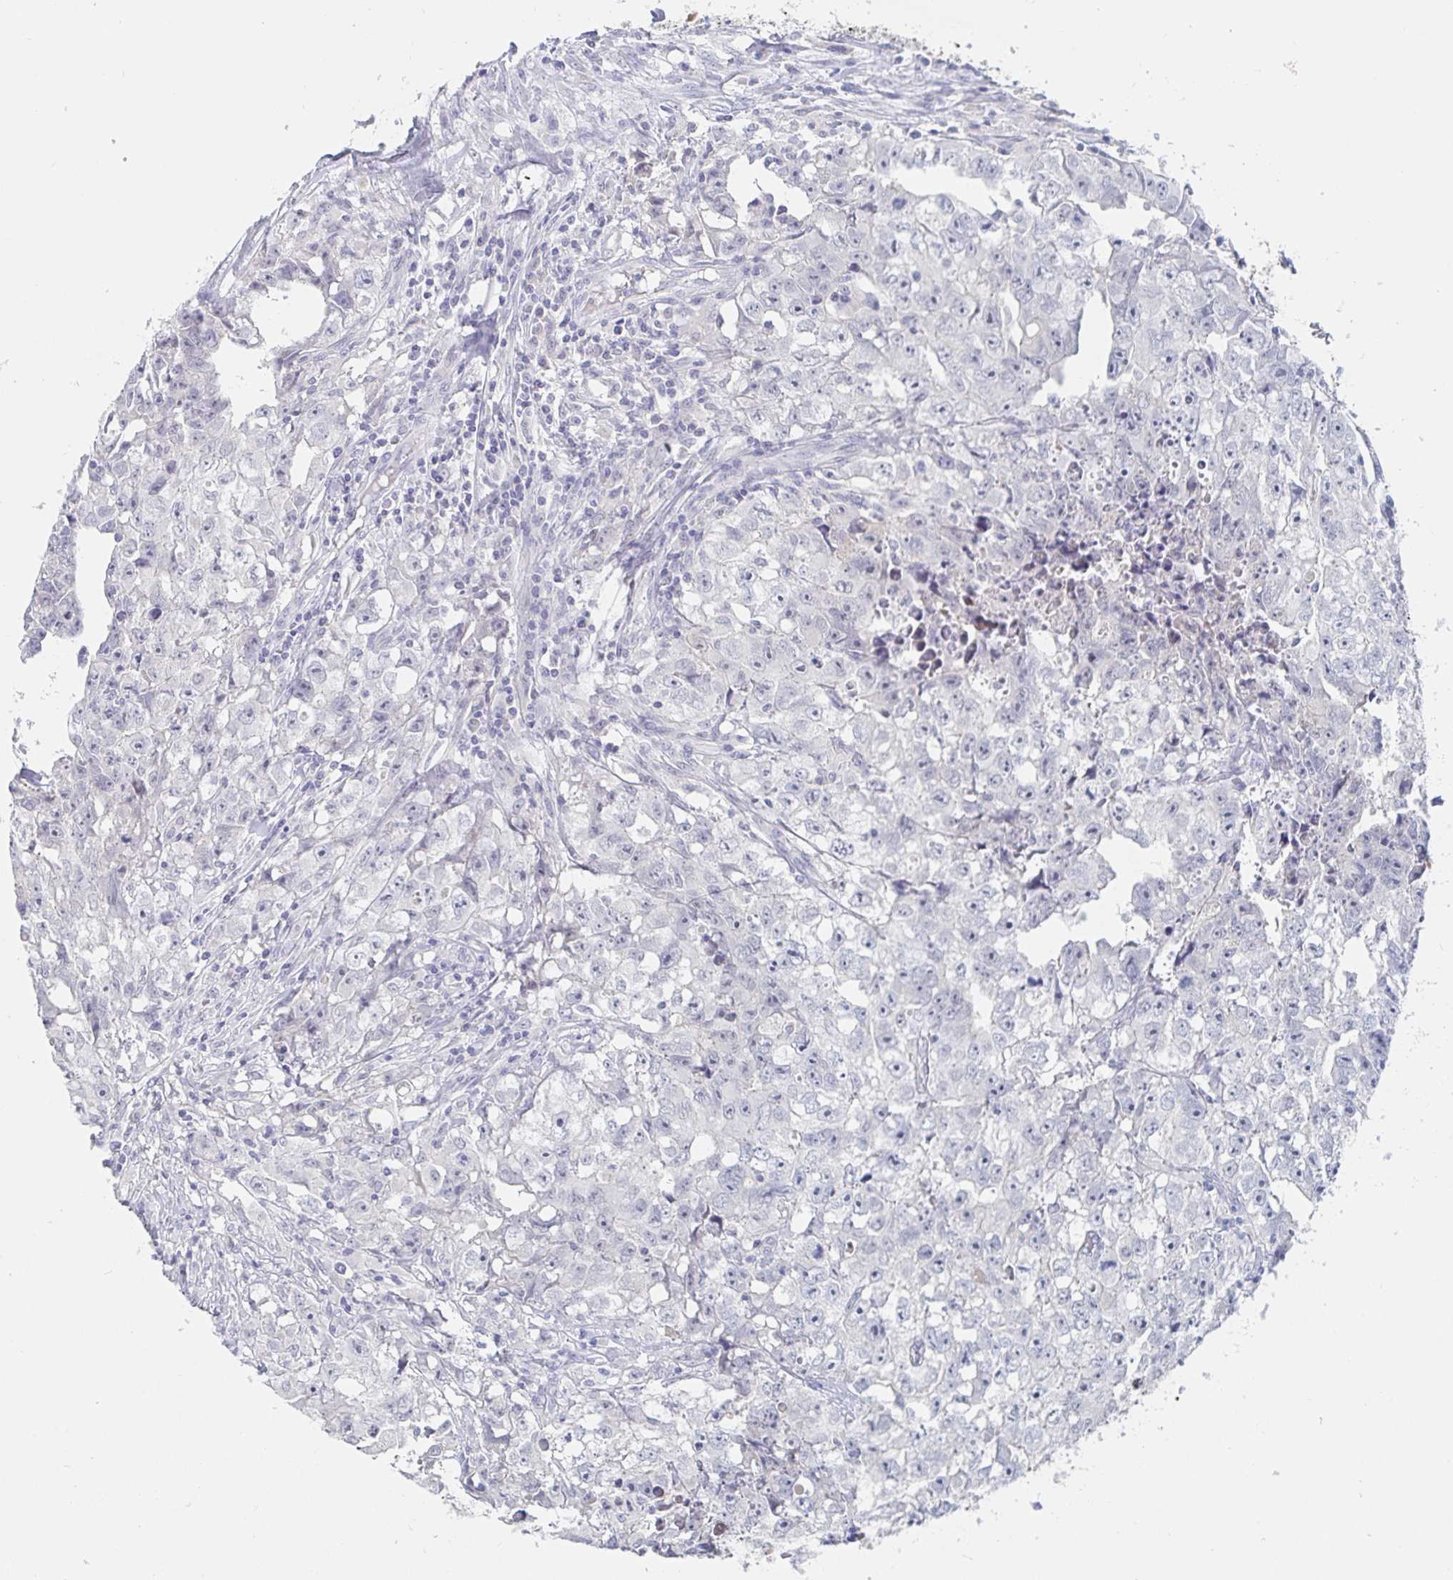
{"staining": {"intensity": "negative", "quantity": "none", "location": "none"}, "tissue": "testis cancer", "cell_type": "Tumor cells", "image_type": "cancer", "snomed": [{"axis": "morphology", "description": "Carcinoma, Embryonal, NOS"}, {"axis": "morphology", "description": "Teratoma, malignant, NOS"}, {"axis": "topography", "description": "Testis"}], "caption": "The photomicrograph demonstrates no staining of tumor cells in teratoma (malignant) (testis).", "gene": "ZNF430", "patient": {"sex": "male", "age": 24}}